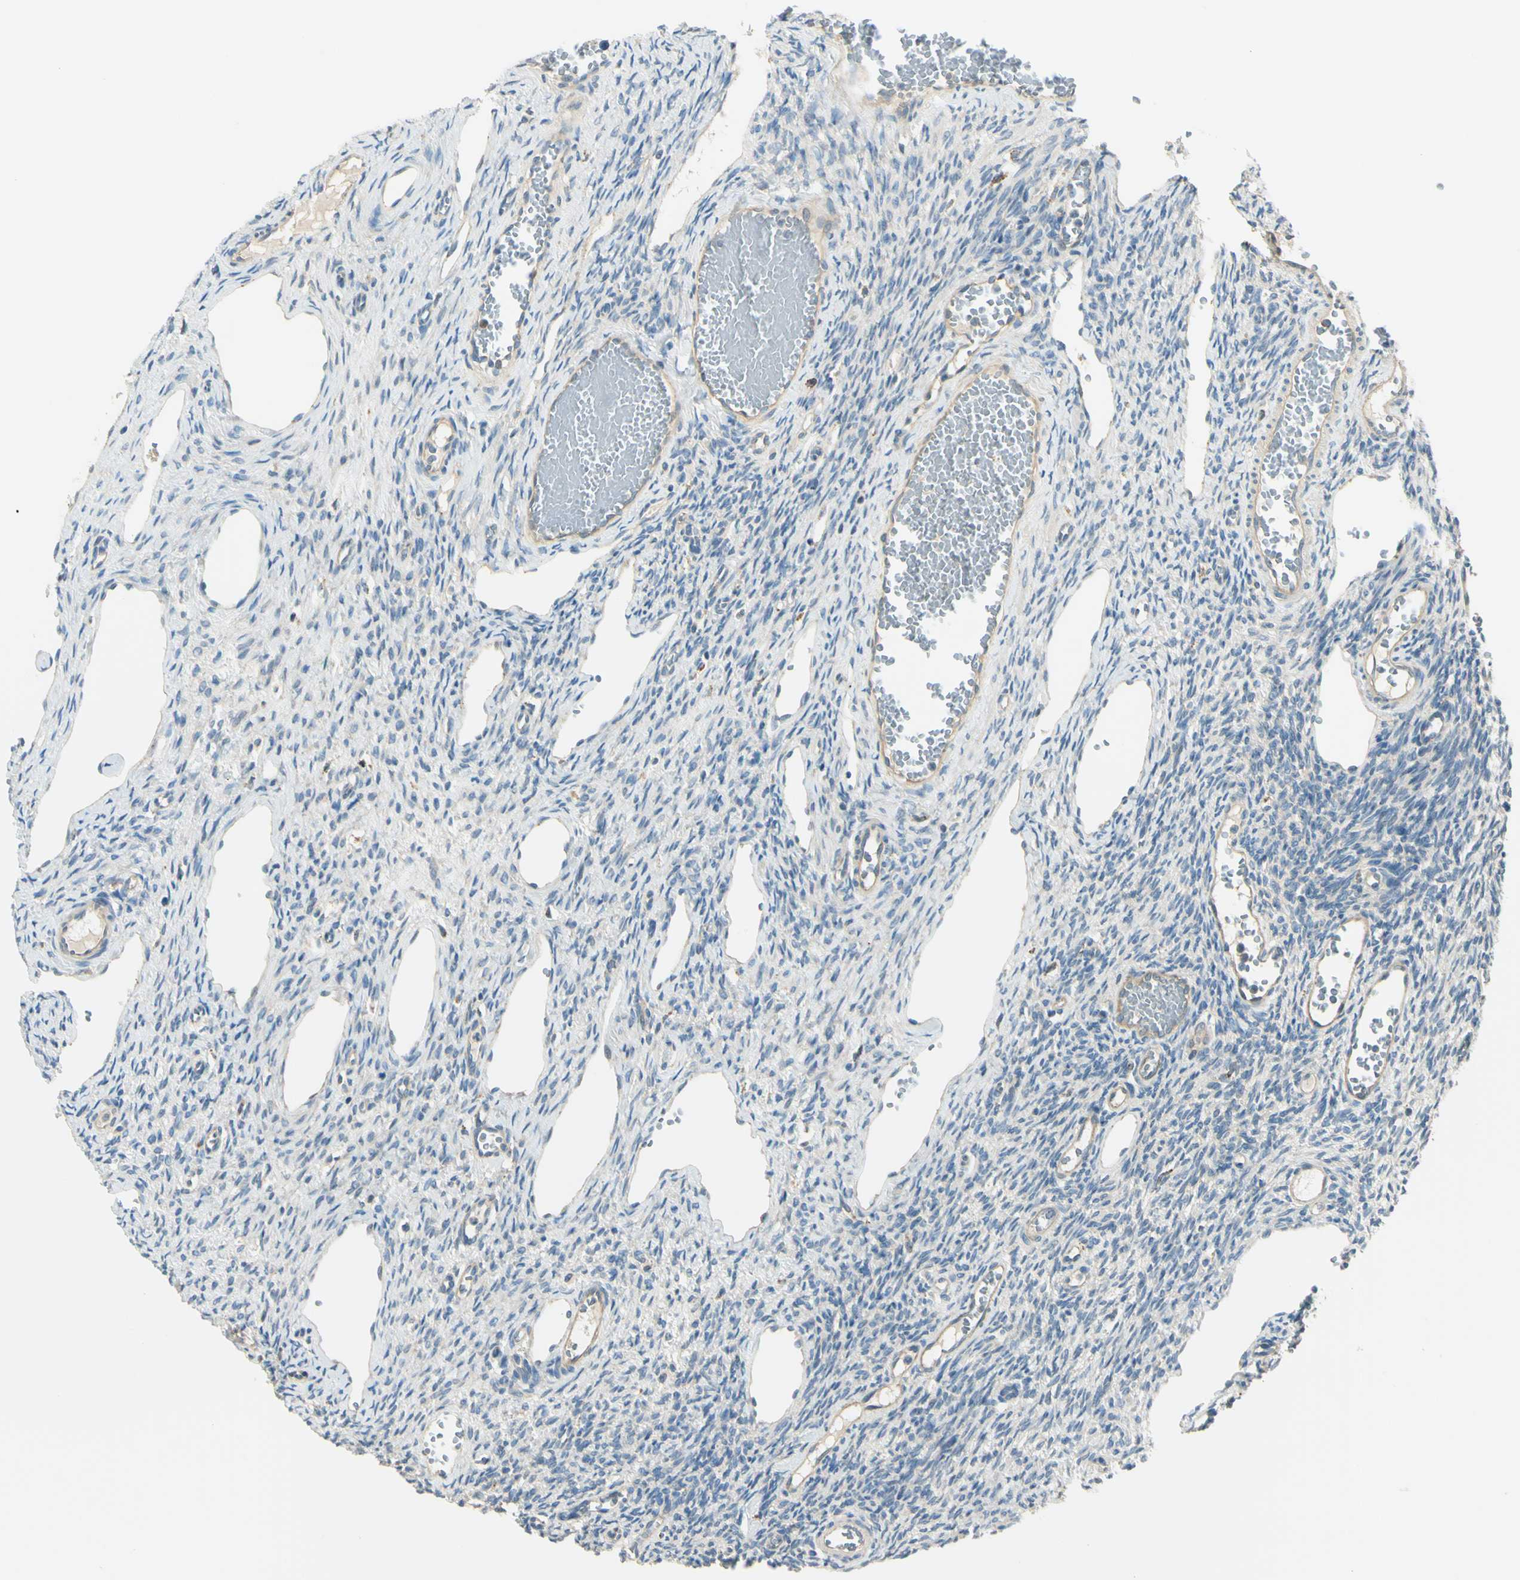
{"staining": {"intensity": "negative", "quantity": "none", "location": "none"}, "tissue": "ovary", "cell_type": "Ovarian stroma cells", "image_type": "normal", "snomed": [{"axis": "morphology", "description": "Normal tissue, NOS"}, {"axis": "topography", "description": "Ovary"}], "caption": "This is an immunohistochemistry (IHC) photomicrograph of normal ovary. There is no expression in ovarian stroma cells.", "gene": "LAMA3", "patient": {"sex": "female", "age": 33}}